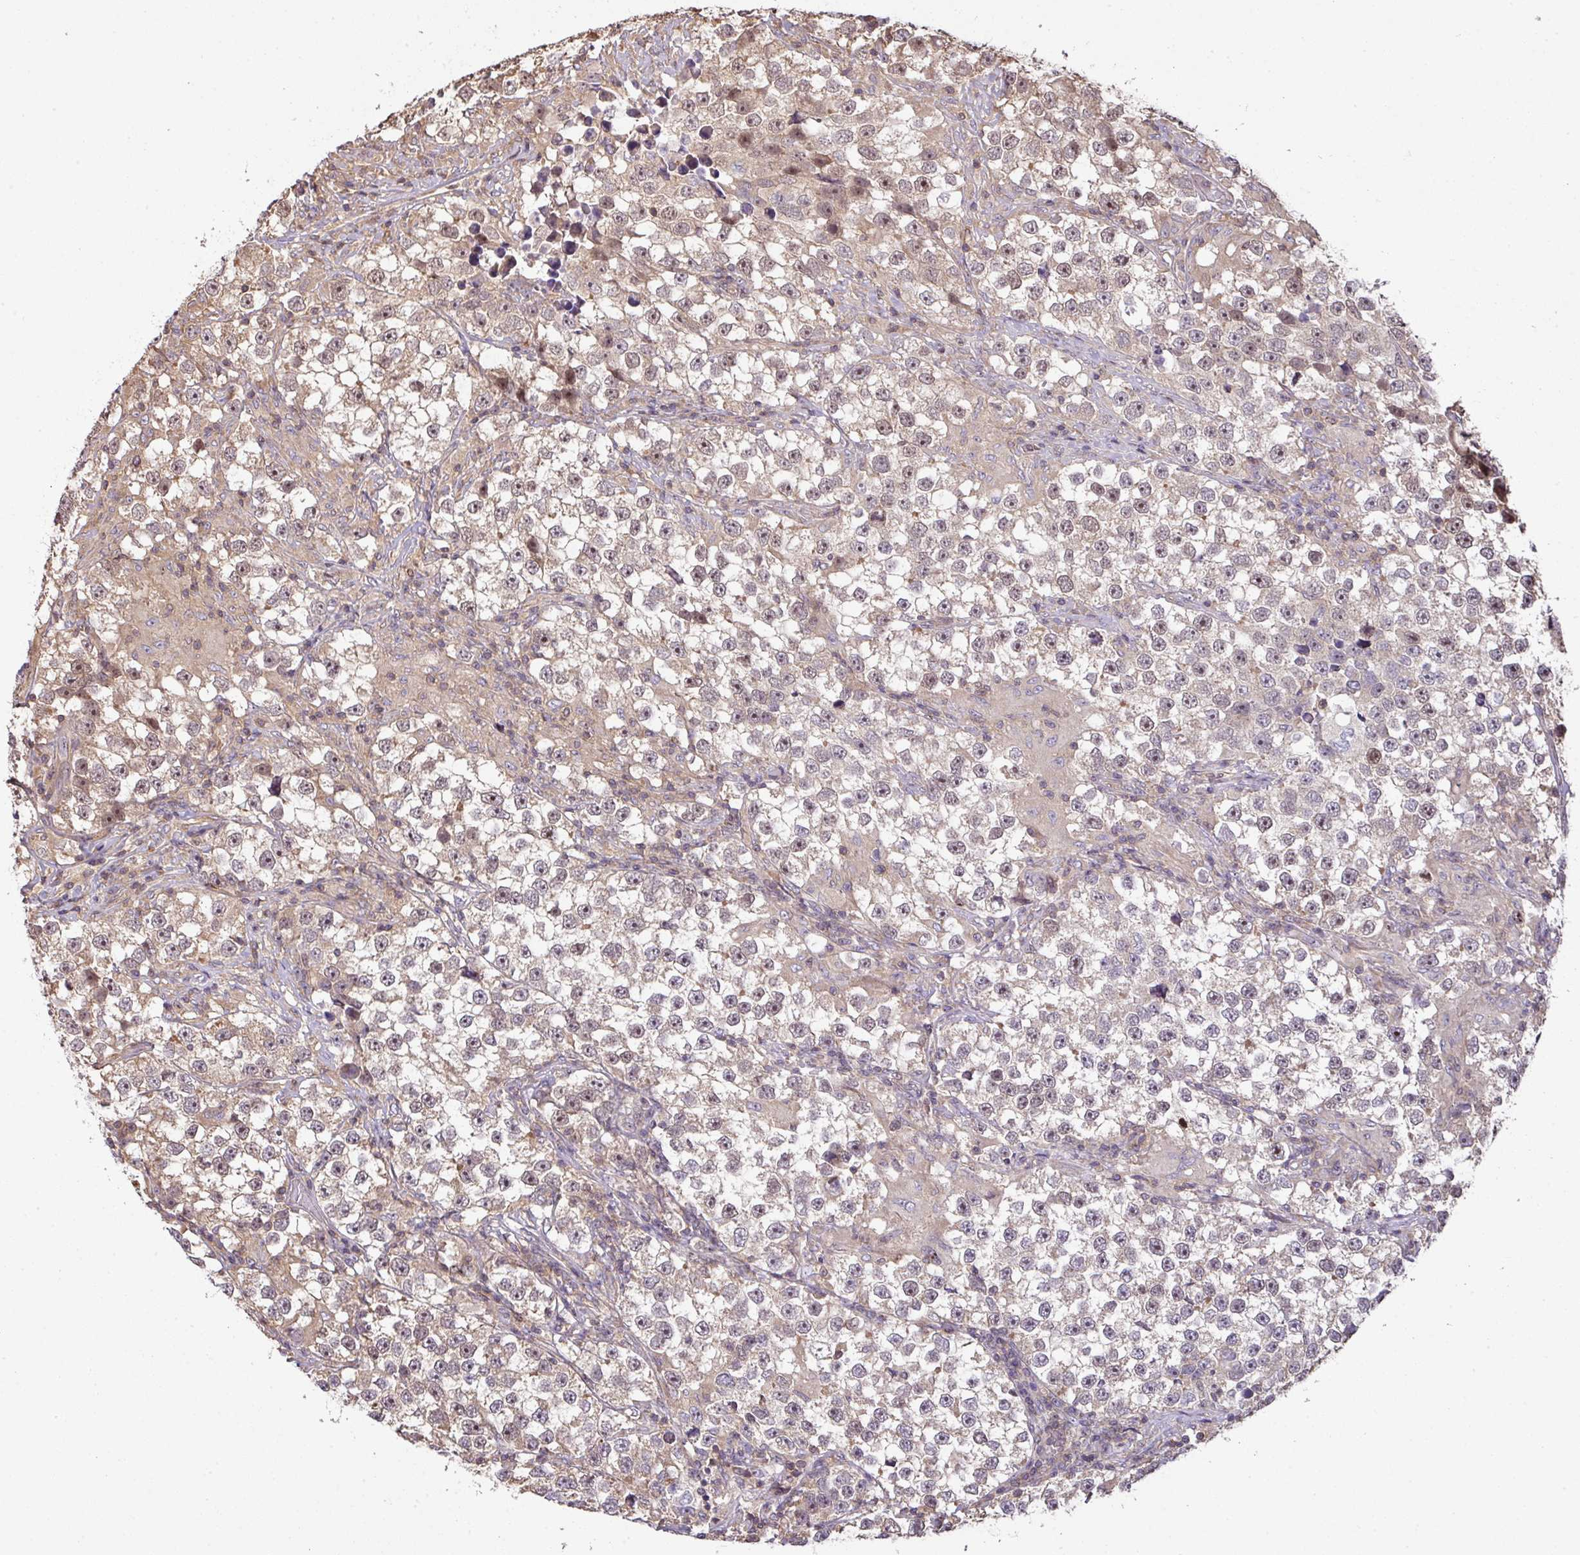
{"staining": {"intensity": "weak", "quantity": "25%-75%", "location": "cytoplasmic/membranous,nuclear"}, "tissue": "testis cancer", "cell_type": "Tumor cells", "image_type": "cancer", "snomed": [{"axis": "morphology", "description": "Seminoma, NOS"}, {"axis": "topography", "description": "Testis"}], "caption": "Immunohistochemical staining of testis cancer (seminoma) exhibits low levels of weak cytoplasmic/membranous and nuclear staining in about 25%-75% of tumor cells.", "gene": "VENTX", "patient": {"sex": "male", "age": 46}}